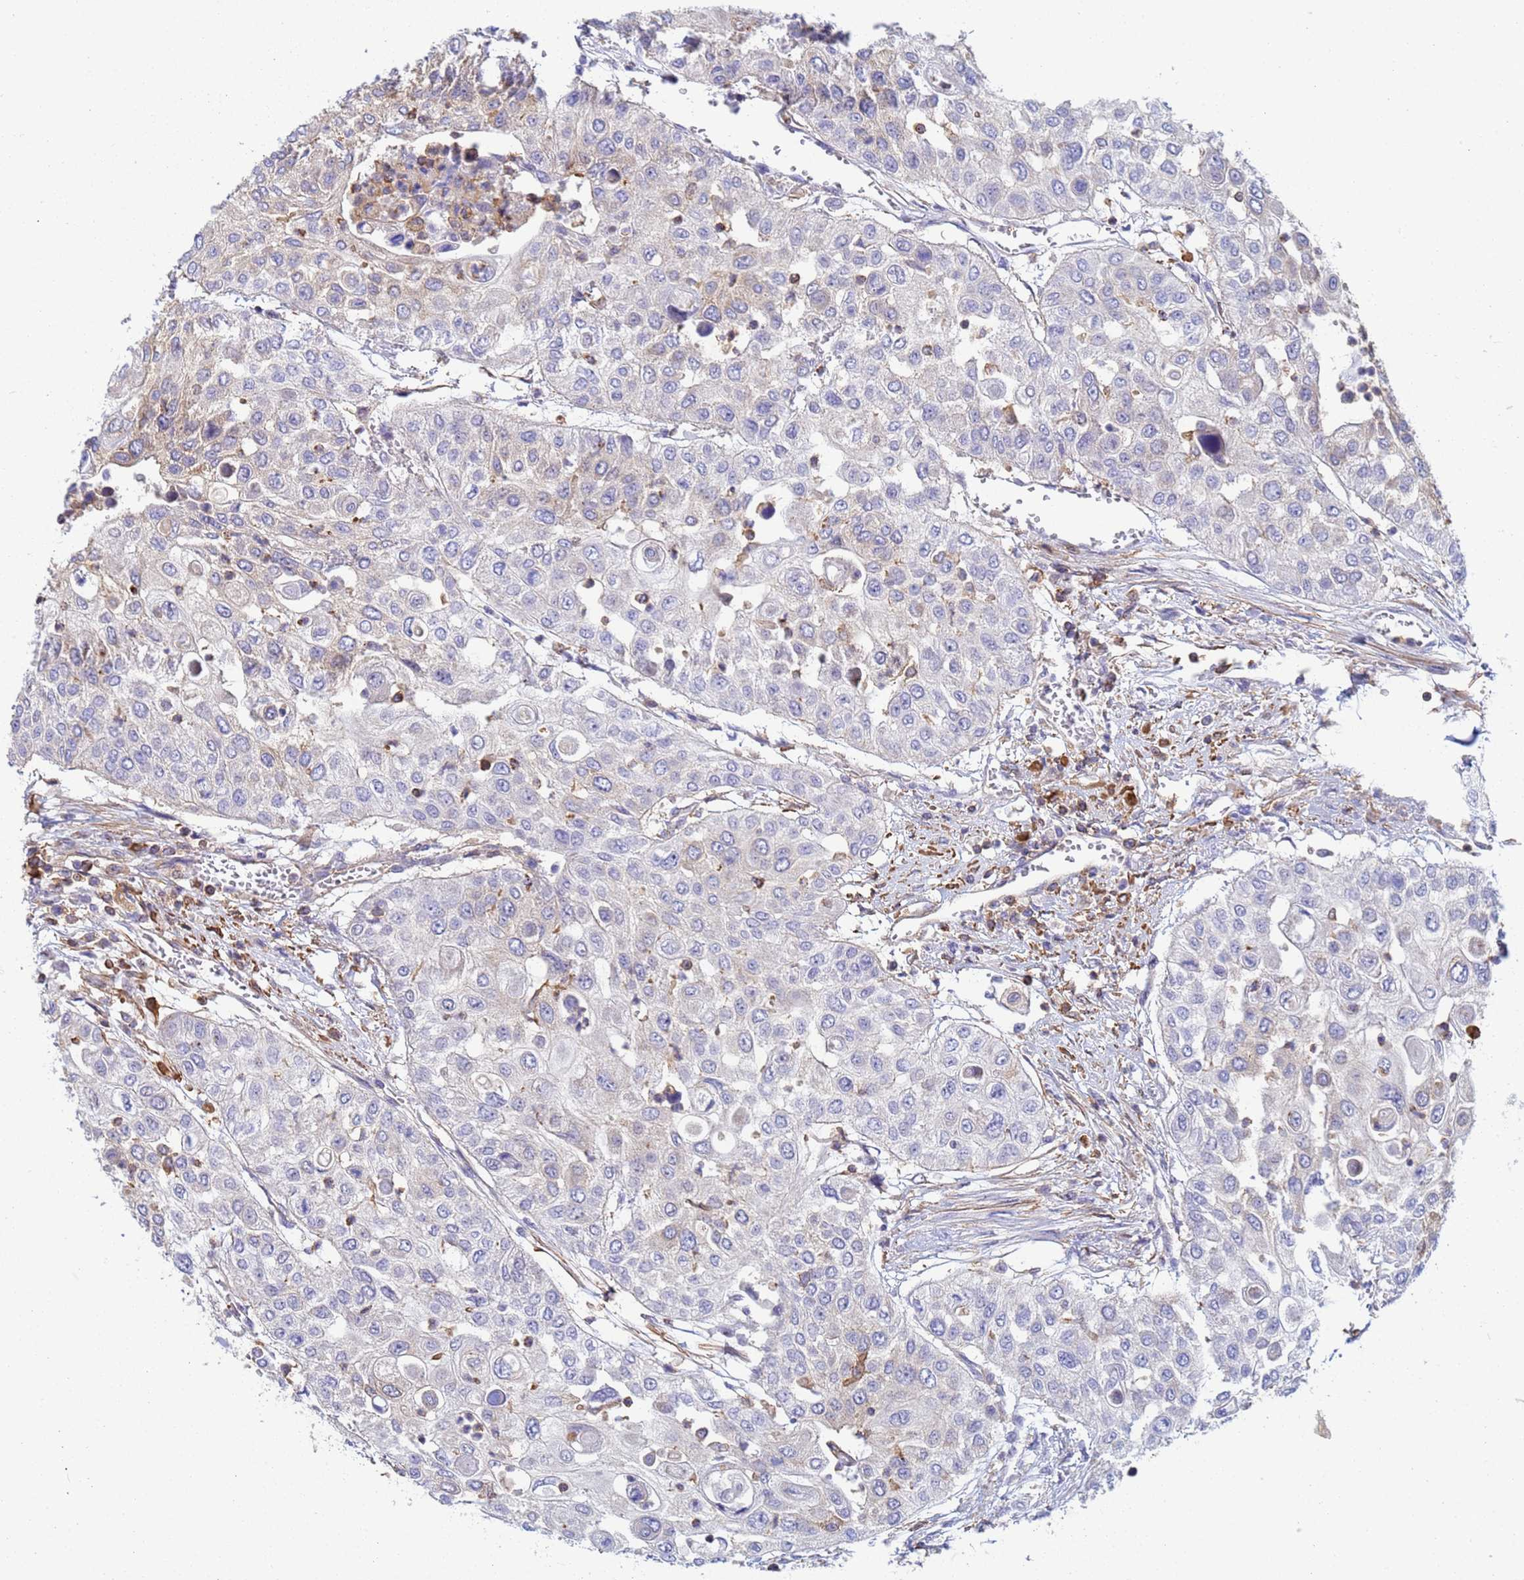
{"staining": {"intensity": "negative", "quantity": "none", "location": "none"}, "tissue": "urothelial cancer", "cell_type": "Tumor cells", "image_type": "cancer", "snomed": [{"axis": "morphology", "description": "Urothelial carcinoma, High grade"}, {"axis": "topography", "description": "Urinary bladder"}], "caption": "DAB (3,3'-diaminobenzidine) immunohistochemical staining of human urothelial cancer demonstrates no significant positivity in tumor cells. (DAB immunohistochemistry visualized using brightfield microscopy, high magnification).", "gene": "ZNG1B", "patient": {"sex": "female", "age": 79}}